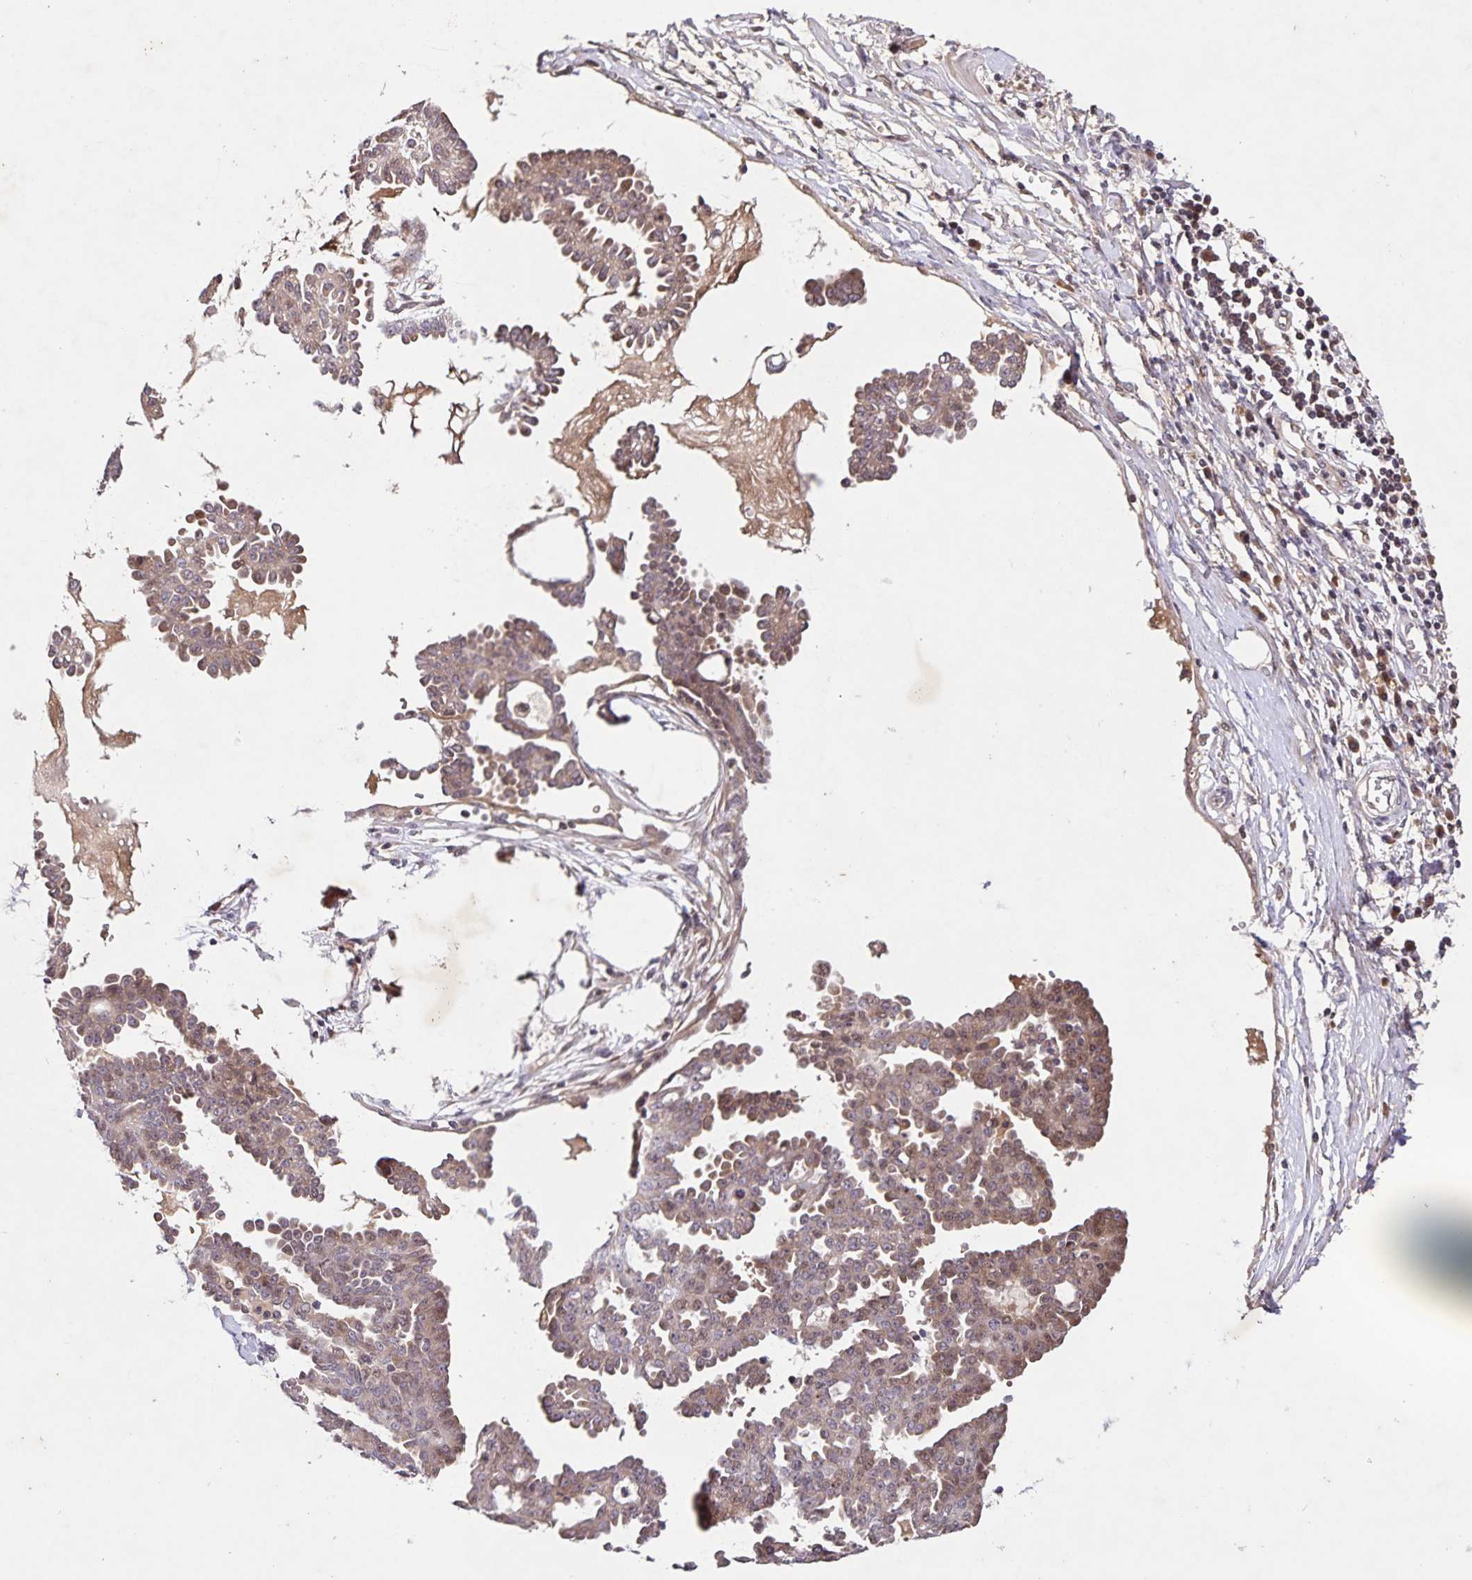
{"staining": {"intensity": "moderate", "quantity": ">75%", "location": "cytoplasmic/membranous,nuclear"}, "tissue": "ovarian cancer", "cell_type": "Tumor cells", "image_type": "cancer", "snomed": [{"axis": "morphology", "description": "Cystadenocarcinoma, serous, NOS"}, {"axis": "topography", "description": "Ovary"}], "caption": "Protein expression analysis of ovarian cancer (serous cystadenocarcinoma) demonstrates moderate cytoplasmic/membranous and nuclear staining in about >75% of tumor cells. The protein of interest is stained brown, and the nuclei are stained in blue (DAB IHC with brightfield microscopy, high magnification).", "gene": "GDF2", "patient": {"sex": "female", "age": 71}}